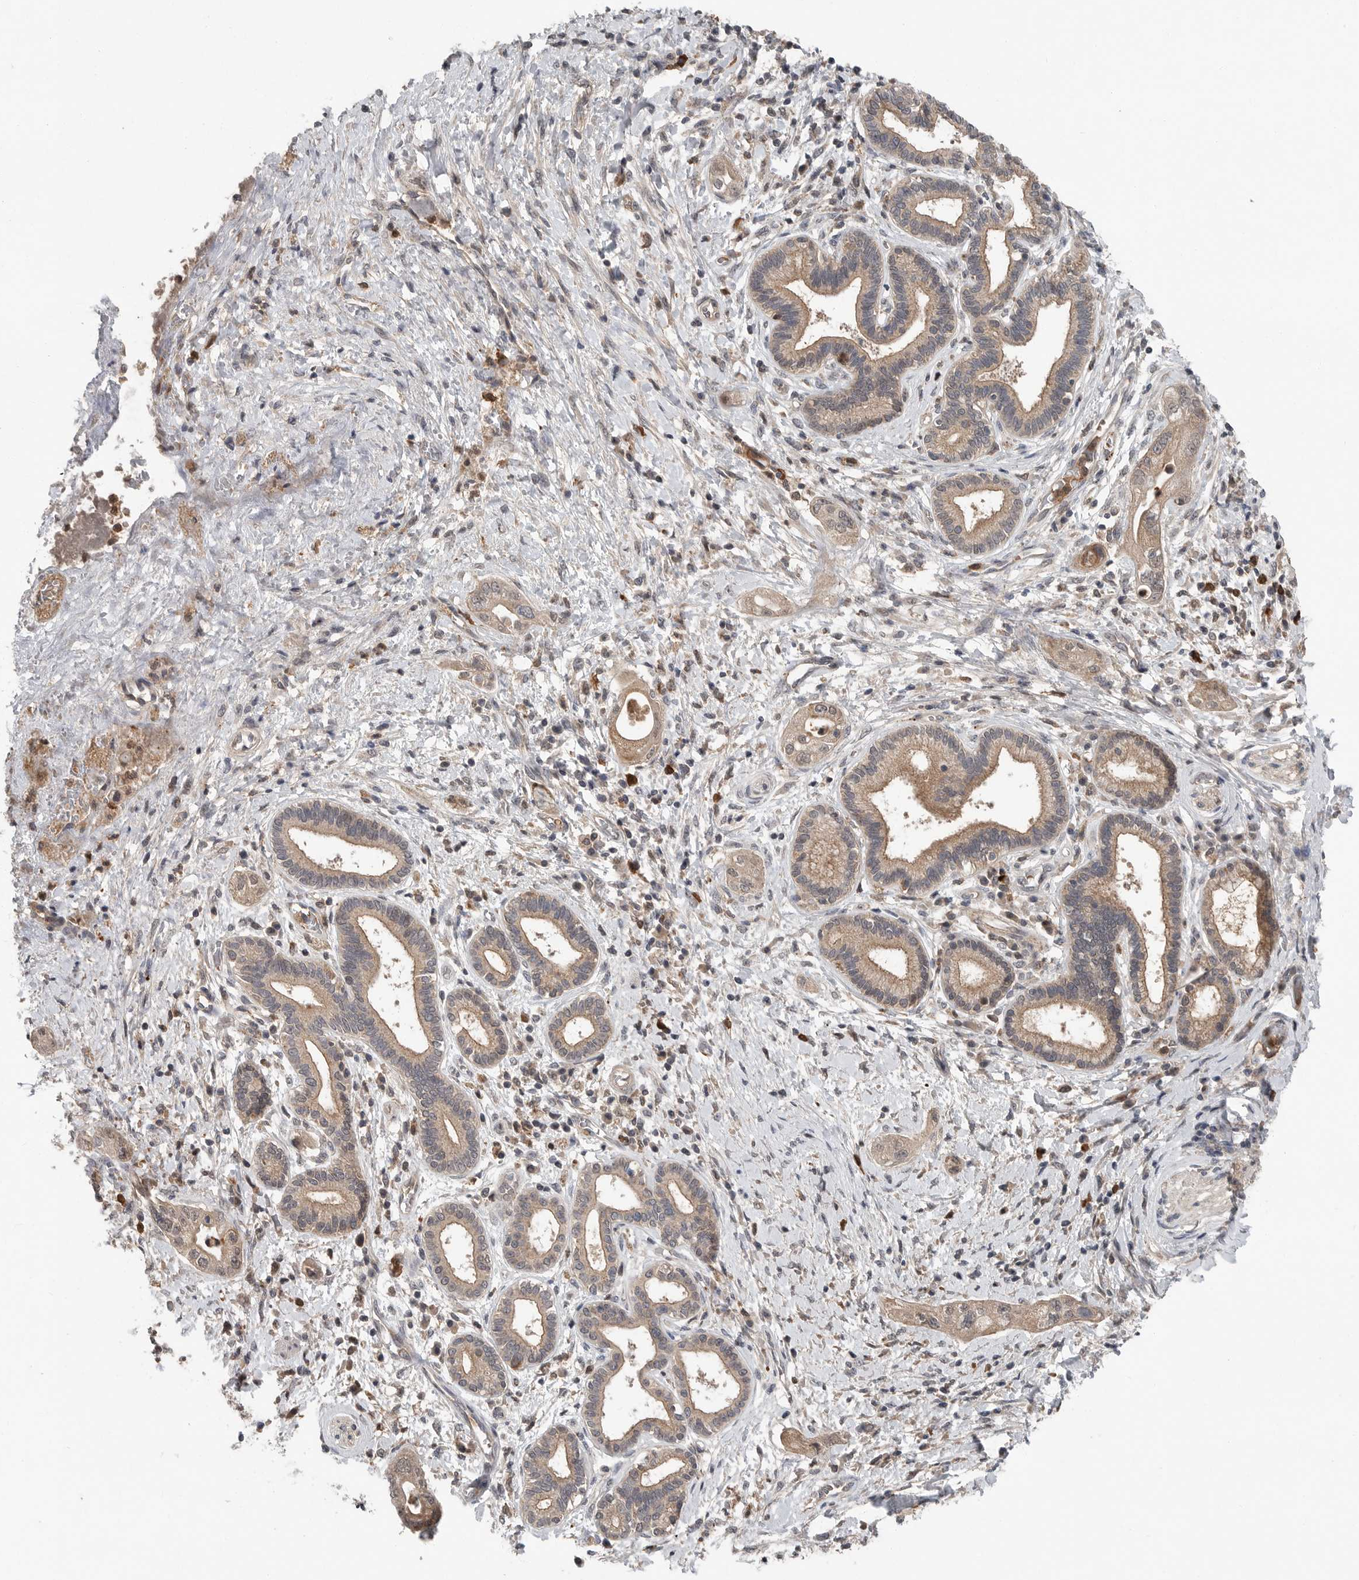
{"staining": {"intensity": "moderate", "quantity": ">75%", "location": "cytoplasmic/membranous"}, "tissue": "pancreatic cancer", "cell_type": "Tumor cells", "image_type": "cancer", "snomed": [{"axis": "morphology", "description": "Adenocarcinoma, NOS"}, {"axis": "topography", "description": "Pancreas"}], "caption": "Pancreatic cancer (adenocarcinoma) stained with DAB (3,3'-diaminobenzidine) immunohistochemistry (IHC) reveals medium levels of moderate cytoplasmic/membranous expression in approximately >75% of tumor cells.", "gene": "SCP2", "patient": {"sex": "male", "age": 58}}